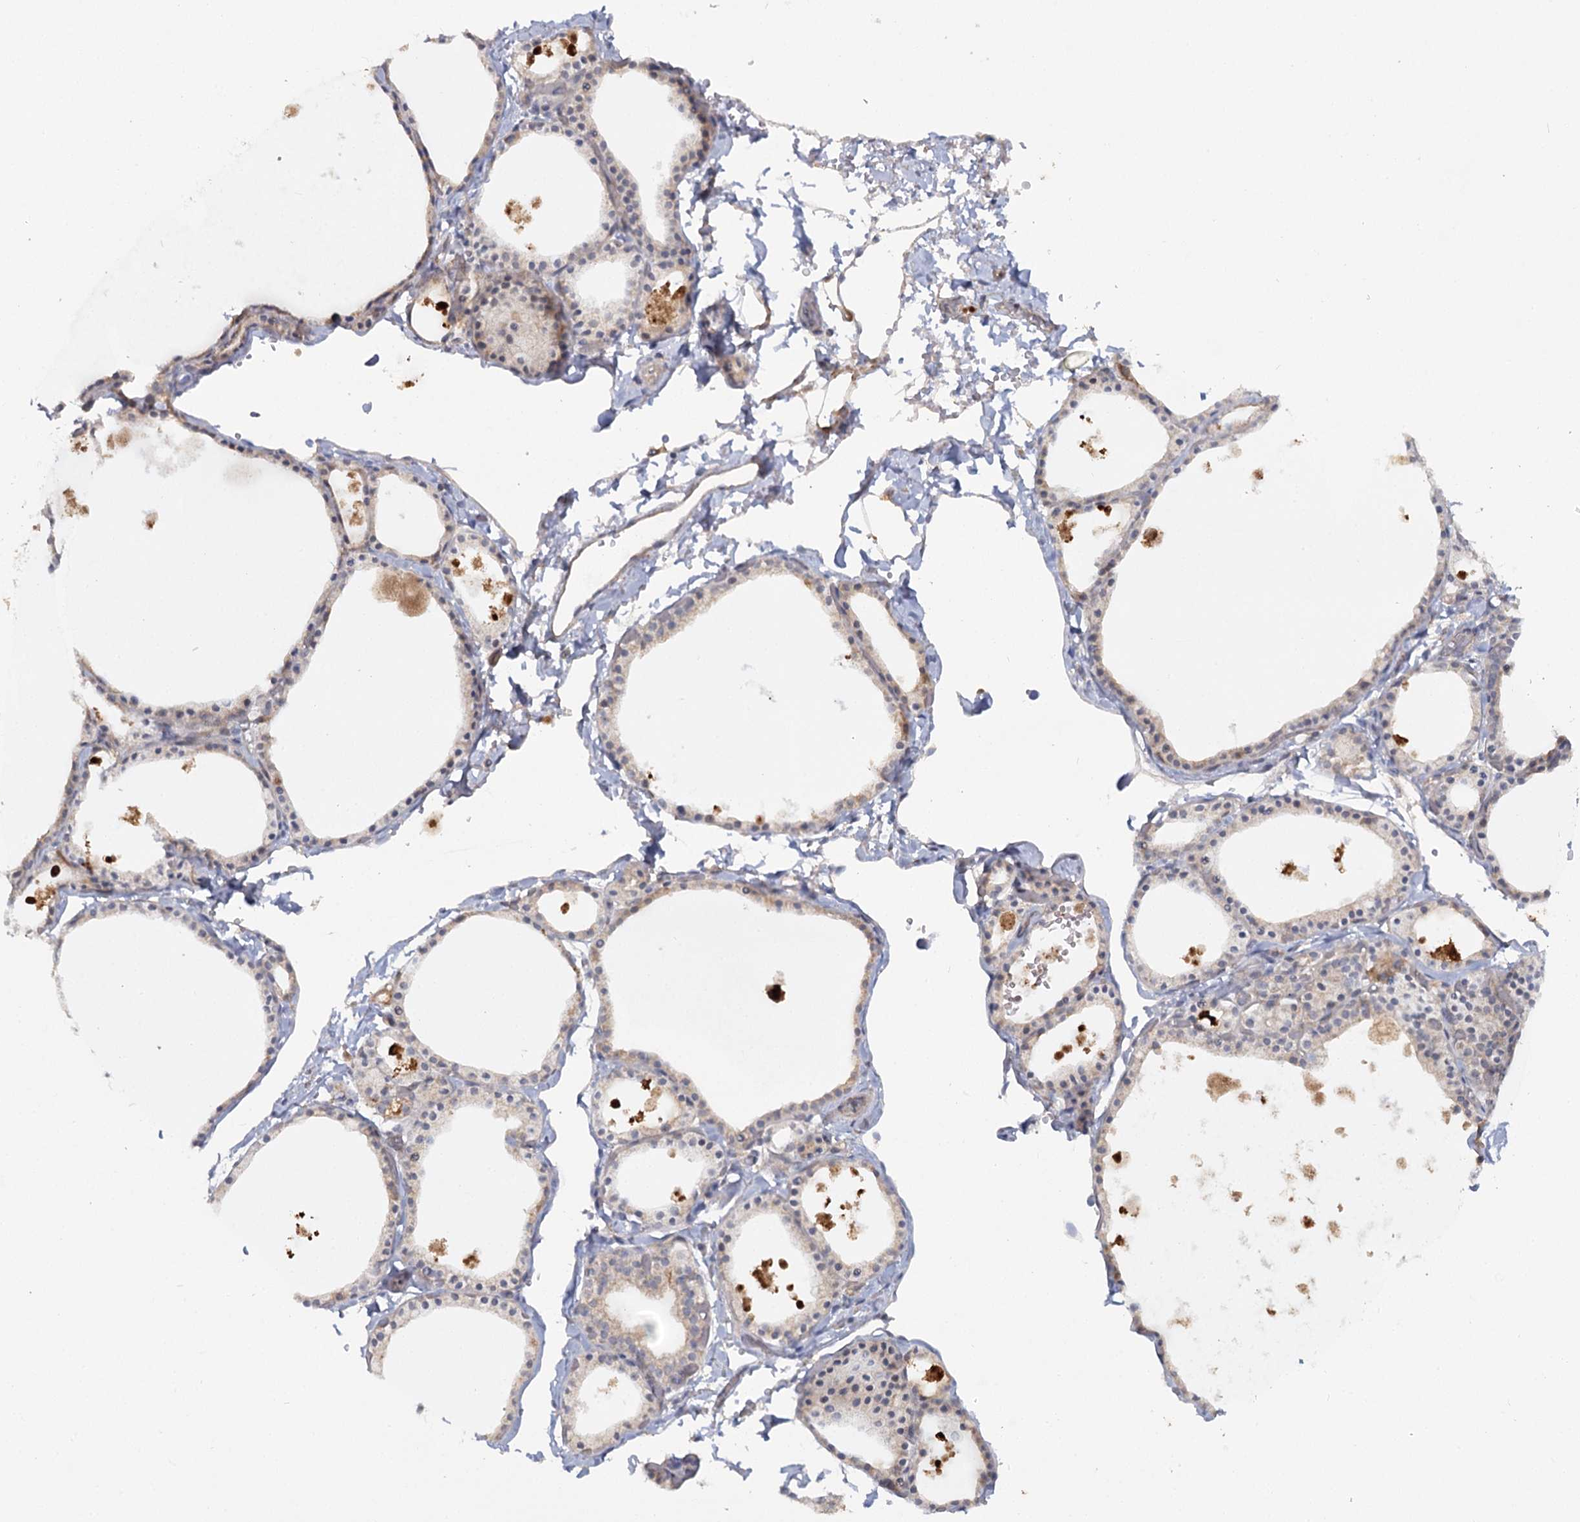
{"staining": {"intensity": "weak", "quantity": "<25%", "location": "cytoplasmic/membranous"}, "tissue": "thyroid gland", "cell_type": "Glandular cells", "image_type": "normal", "snomed": [{"axis": "morphology", "description": "Normal tissue, NOS"}, {"axis": "topography", "description": "Thyroid gland"}], "caption": "Immunohistochemistry (IHC) image of normal thyroid gland: human thyroid gland stained with DAB (3,3'-diaminobenzidine) displays no significant protein staining in glandular cells. Brightfield microscopy of IHC stained with DAB (3,3'-diaminobenzidine) (brown) and hematoxylin (blue), captured at high magnification.", "gene": "ANGPTL5", "patient": {"sex": "male", "age": 56}}